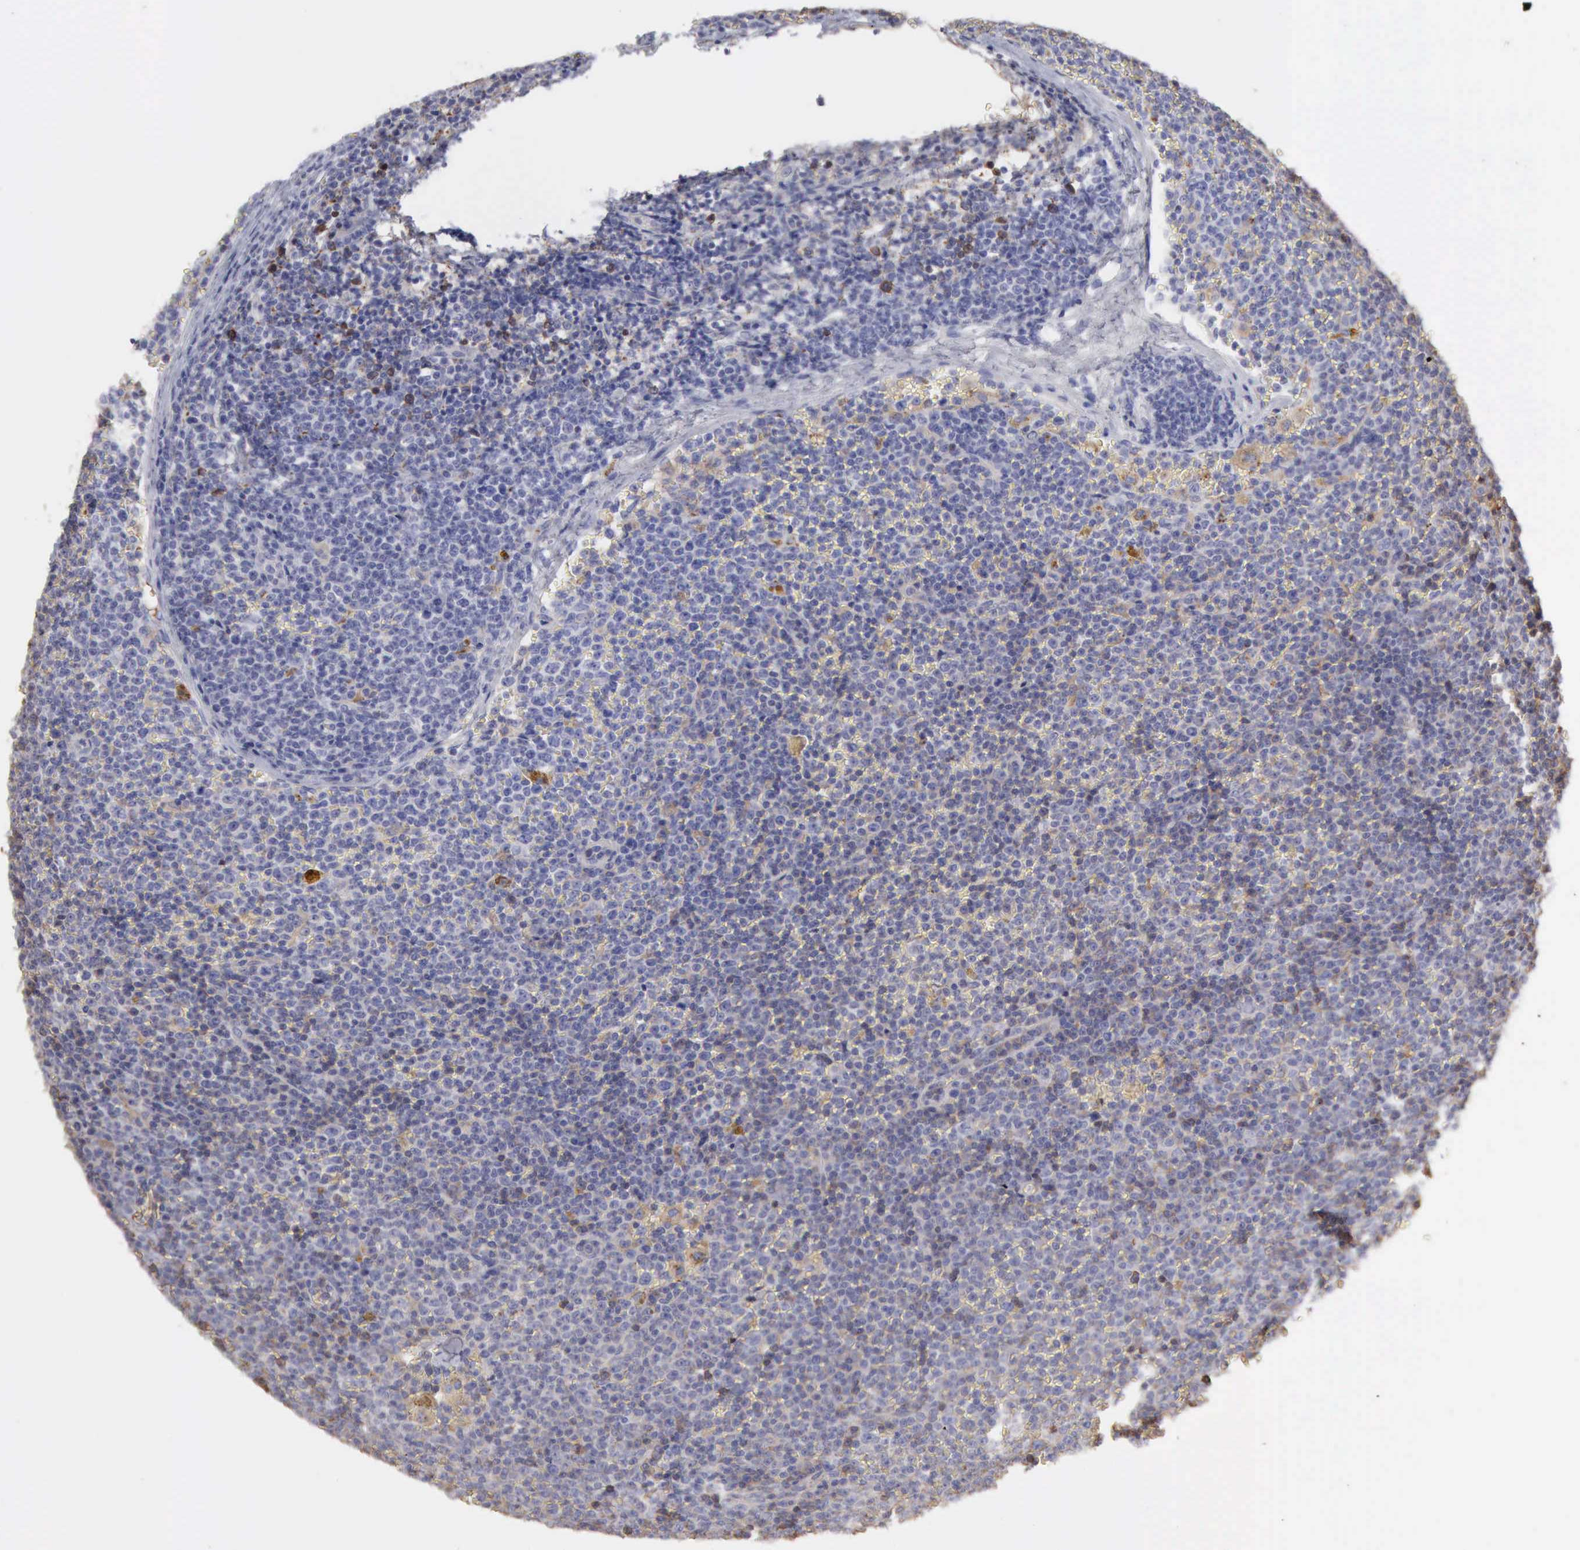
{"staining": {"intensity": "negative", "quantity": "none", "location": "none"}, "tissue": "lymphoma", "cell_type": "Tumor cells", "image_type": "cancer", "snomed": [{"axis": "morphology", "description": "Malignant lymphoma, non-Hodgkin's type, Low grade"}, {"axis": "topography", "description": "Lymph node"}], "caption": "Immunohistochemistry of human lymphoma shows no positivity in tumor cells.", "gene": "SERPINA1", "patient": {"sex": "male", "age": 50}}